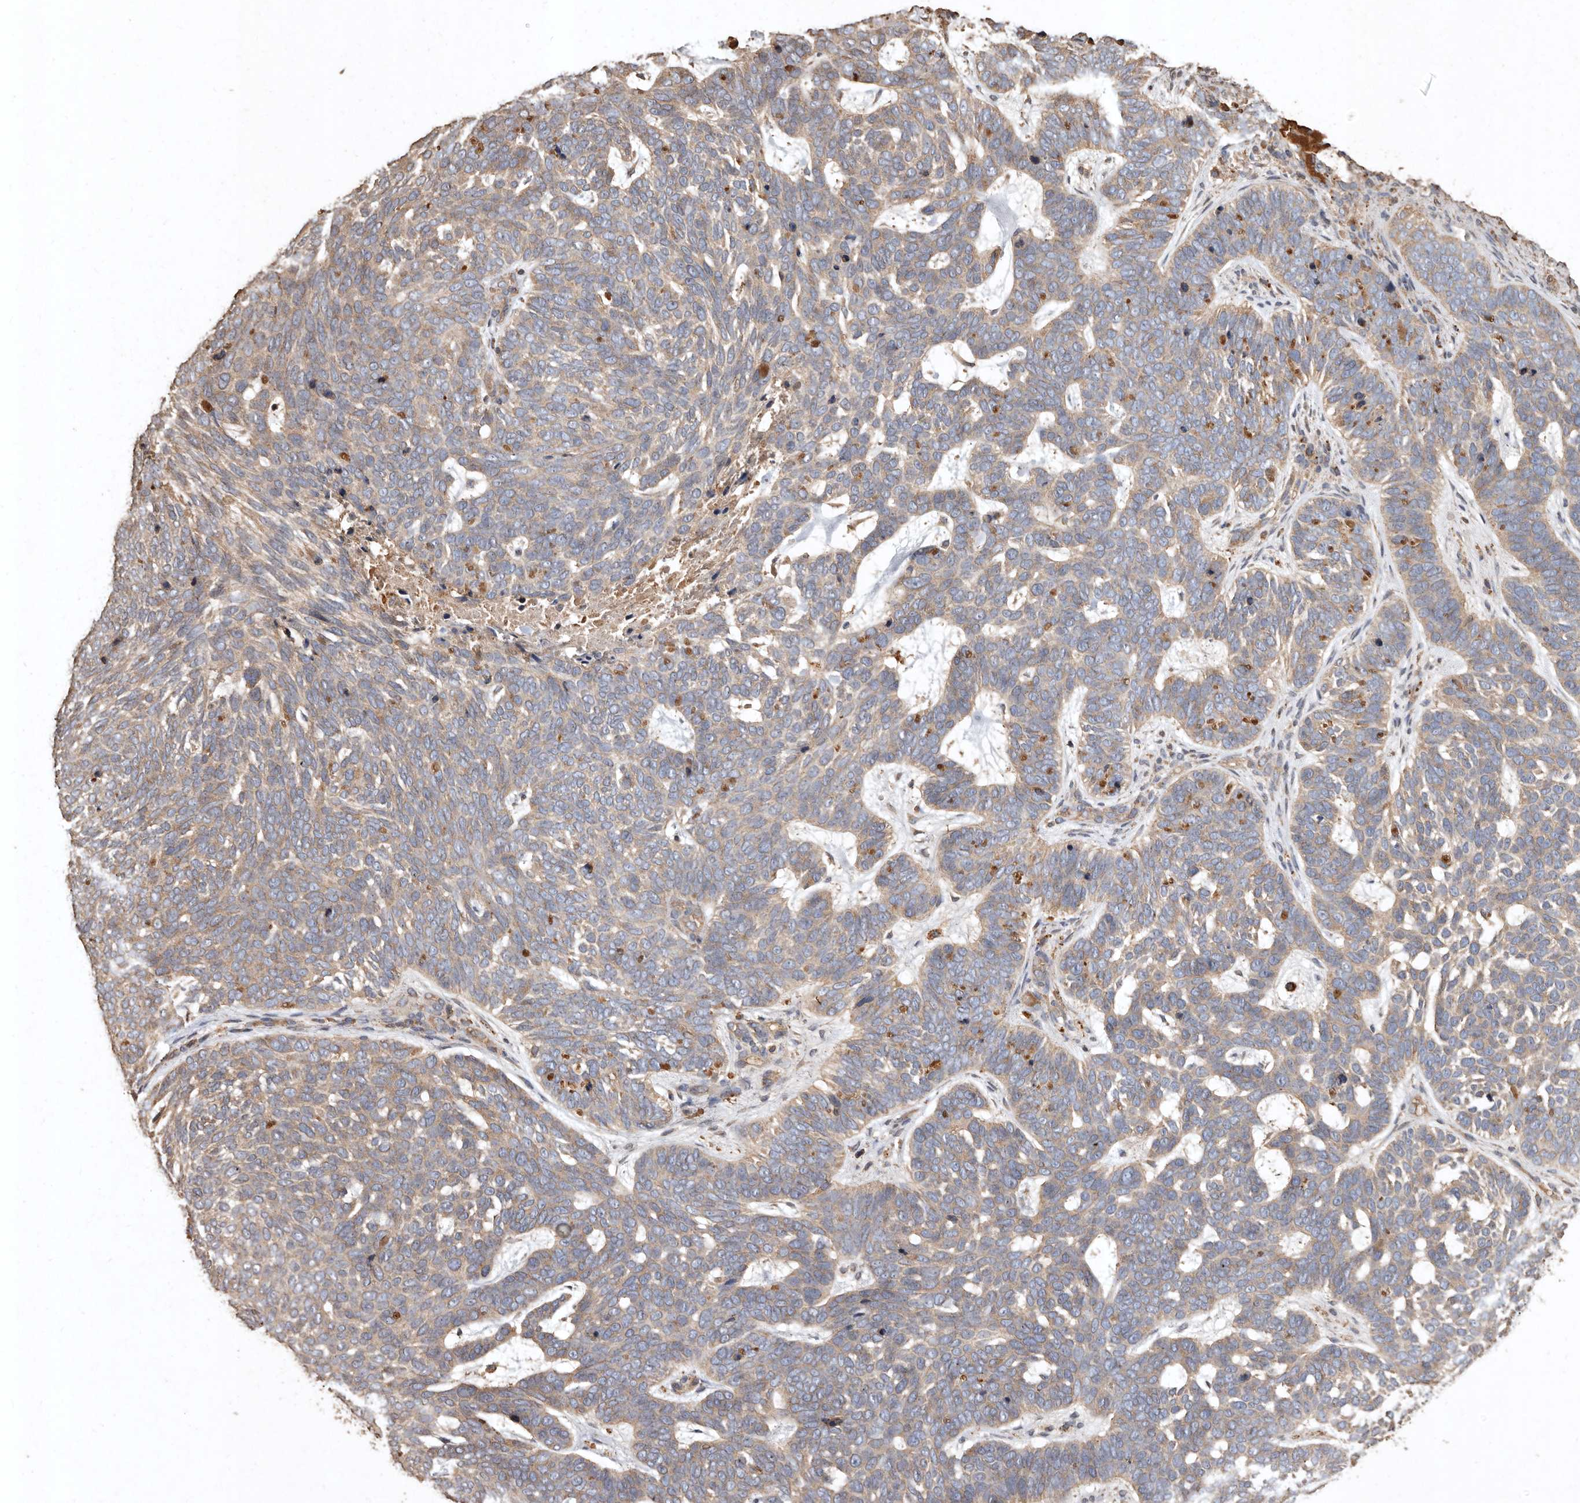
{"staining": {"intensity": "weak", "quantity": "<25%", "location": "cytoplasmic/membranous"}, "tissue": "skin cancer", "cell_type": "Tumor cells", "image_type": "cancer", "snomed": [{"axis": "morphology", "description": "Basal cell carcinoma"}, {"axis": "topography", "description": "Skin"}], "caption": "Immunohistochemistry (IHC) photomicrograph of neoplastic tissue: basal cell carcinoma (skin) stained with DAB (3,3'-diaminobenzidine) shows no significant protein positivity in tumor cells.", "gene": "FARS2", "patient": {"sex": "female", "age": 85}}